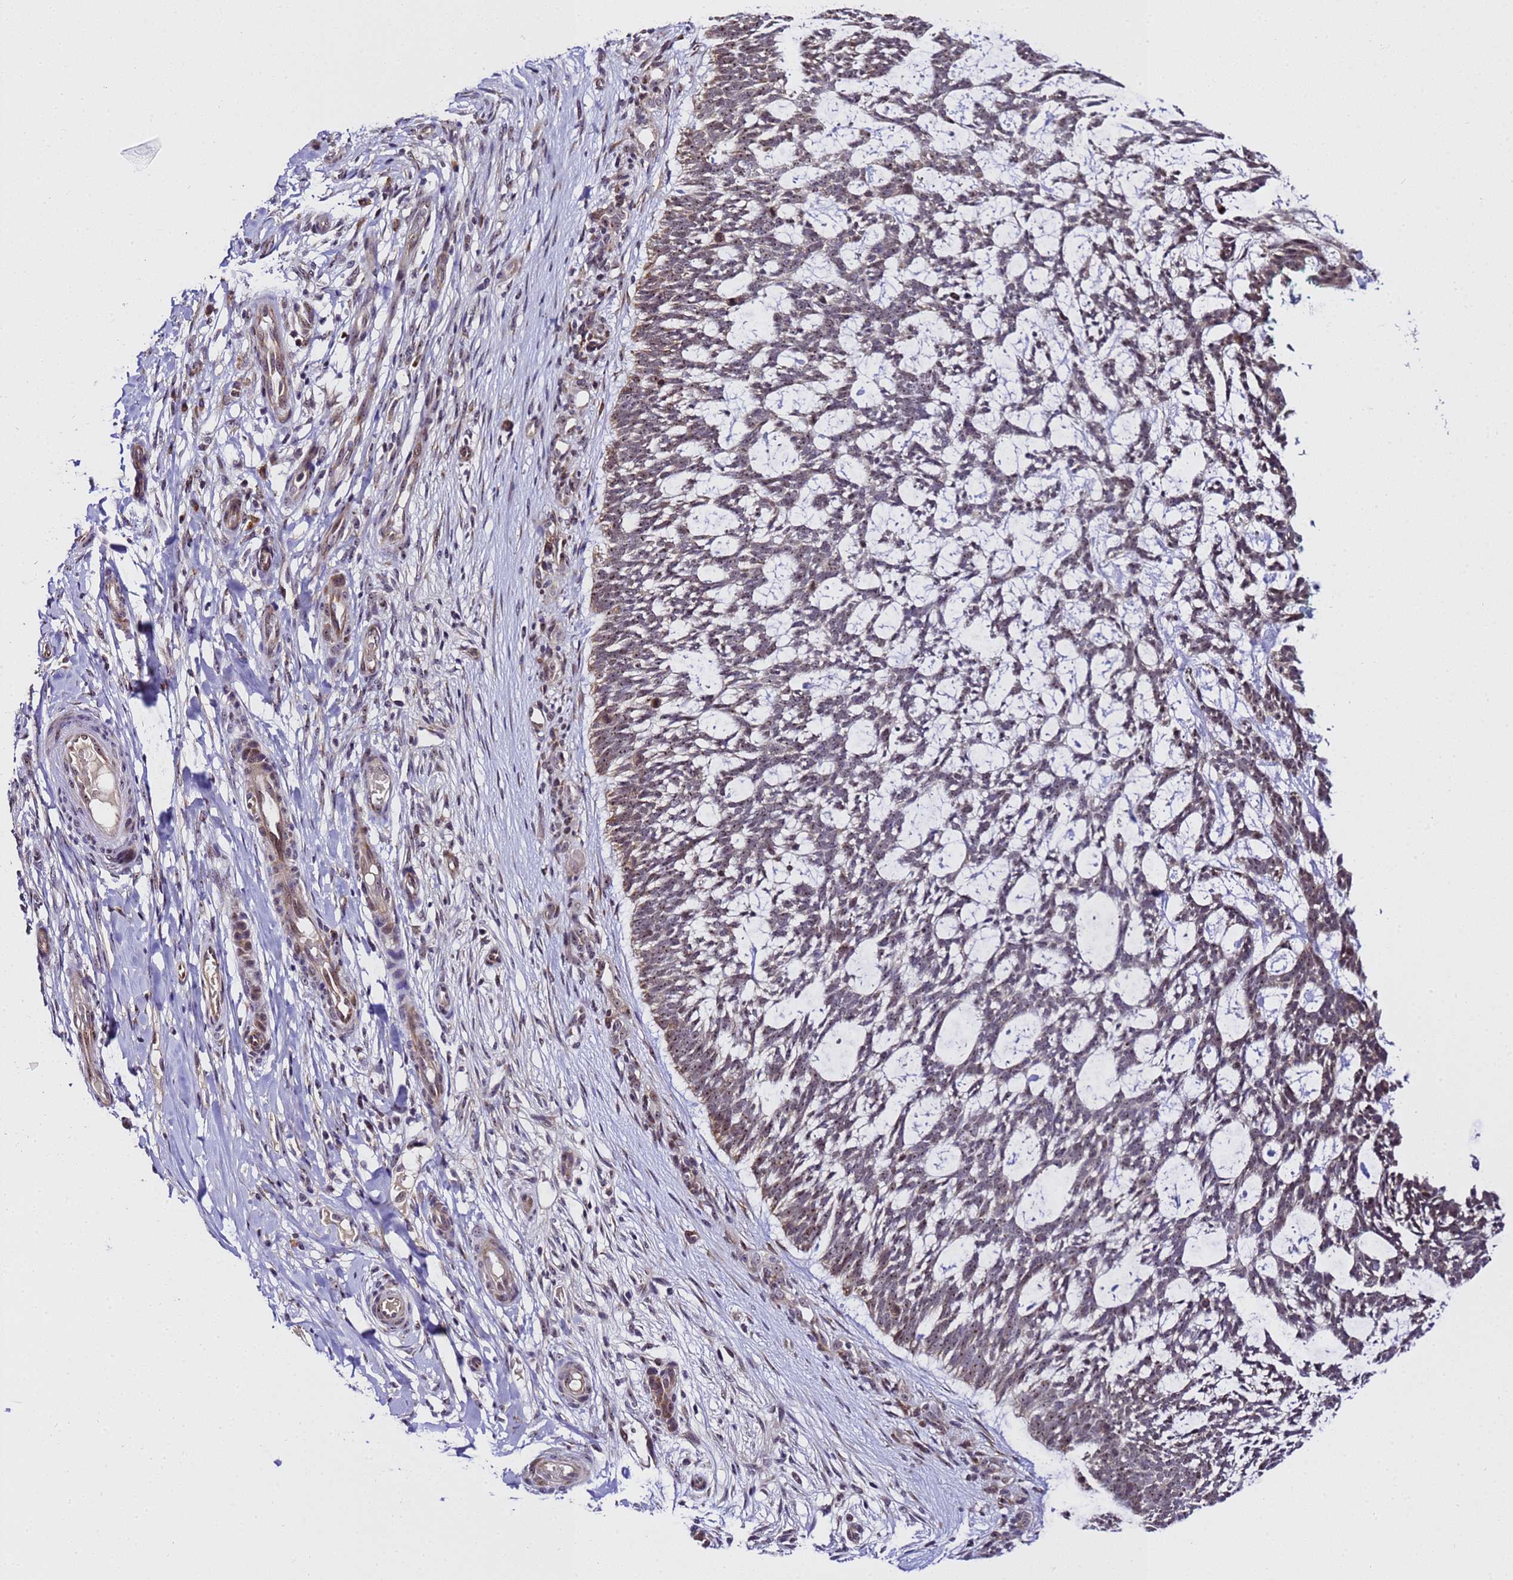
{"staining": {"intensity": "weak", "quantity": "25%-75%", "location": "nuclear"}, "tissue": "skin cancer", "cell_type": "Tumor cells", "image_type": "cancer", "snomed": [{"axis": "morphology", "description": "Basal cell carcinoma"}, {"axis": "topography", "description": "Skin"}], "caption": "This is a photomicrograph of immunohistochemistry (IHC) staining of skin cancer, which shows weak positivity in the nuclear of tumor cells.", "gene": "SLX4IP", "patient": {"sex": "male", "age": 88}}